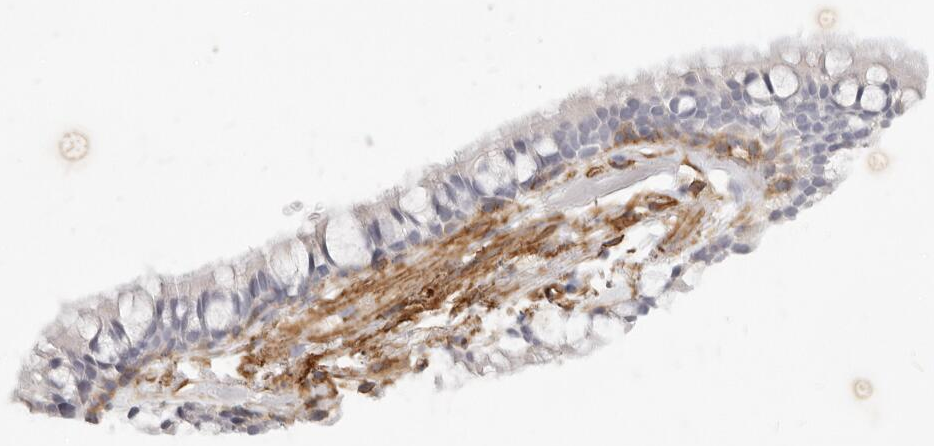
{"staining": {"intensity": "moderate", "quantity": "25%-75%", "location": "cytoplasmic/membranous"}, "tissue": "adipose tissue", "cell_type": "Adipocytes", "image_type": "normal", "snomed": [{"axis": "morphology", "description": "Normal tissue, NOS"}, {"axis": "topography", "description": "Cartilage tissue"}, {"axis": "topography", "description": "Bronchus"}], "caption": "Brown immunohistochemical staining in unremarkable adipose tissue displays moderate cytoplasmic/membranous positivity in approximately 25%-75% of adipocytes.", "gene": "NUS1", "patient": {"sex": "female", "age": 73}}